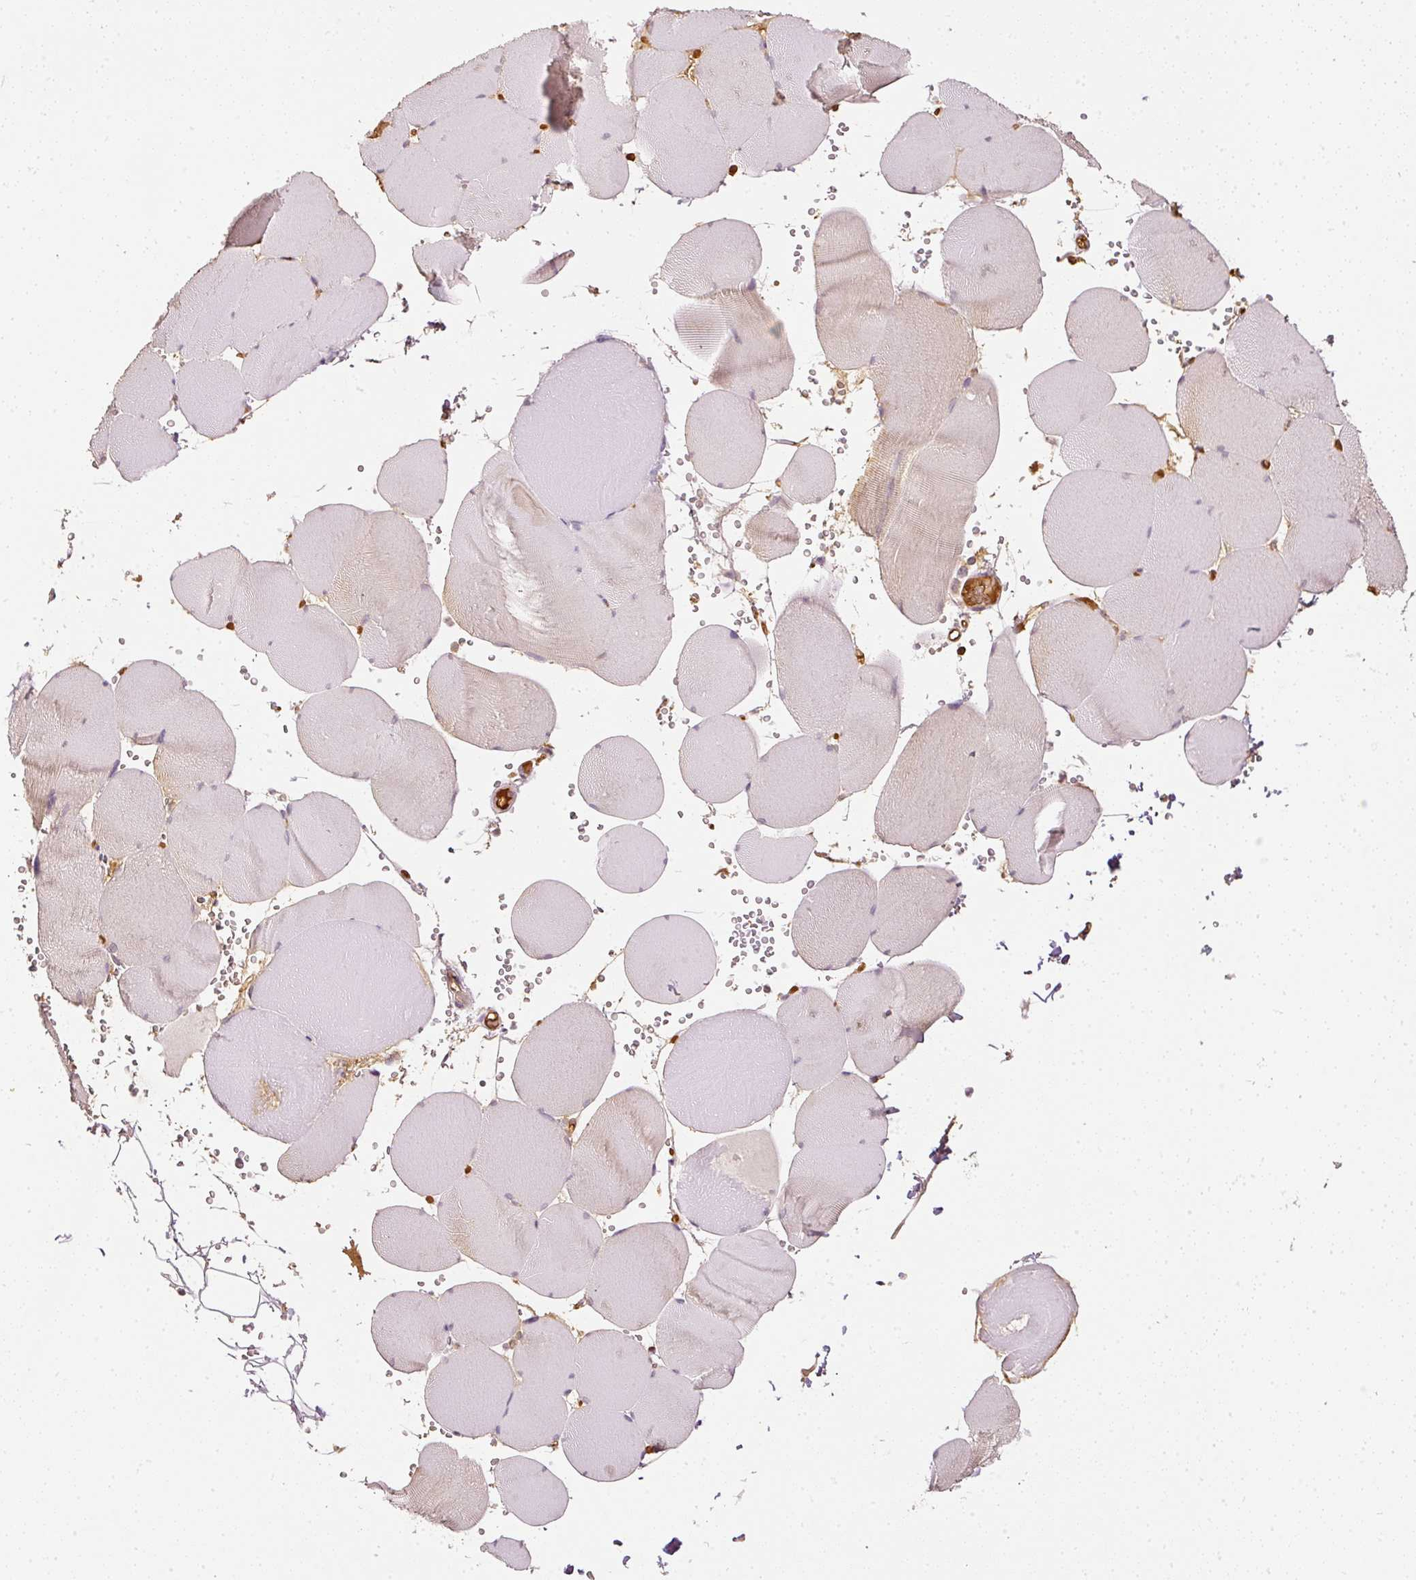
{"staining": {"intensity": "weak", "quantity": "<25%", "location": "cytoplasmic/membranous"}, "tissue": "skeletal muscle", "cell_type": "Myocytes", "image_type": "normal", "snomed": [{"axis": "morphology", "description": "Normal tissue, NOS"}, {"axis": "topography", "description": "Skeletal muscle"}, {"axis": "topography", "description": "Head-Neck"}], "caption": "A micrograph of skeletal muscle stained for a protein demonstrates no brown staining in myocytes. (Brightfield microscopy of DAB (3,3'-diaminobenzidine) IHC at high magnification).", "gene": "EVL", "patient": {"sex": "male", "age": 66}}